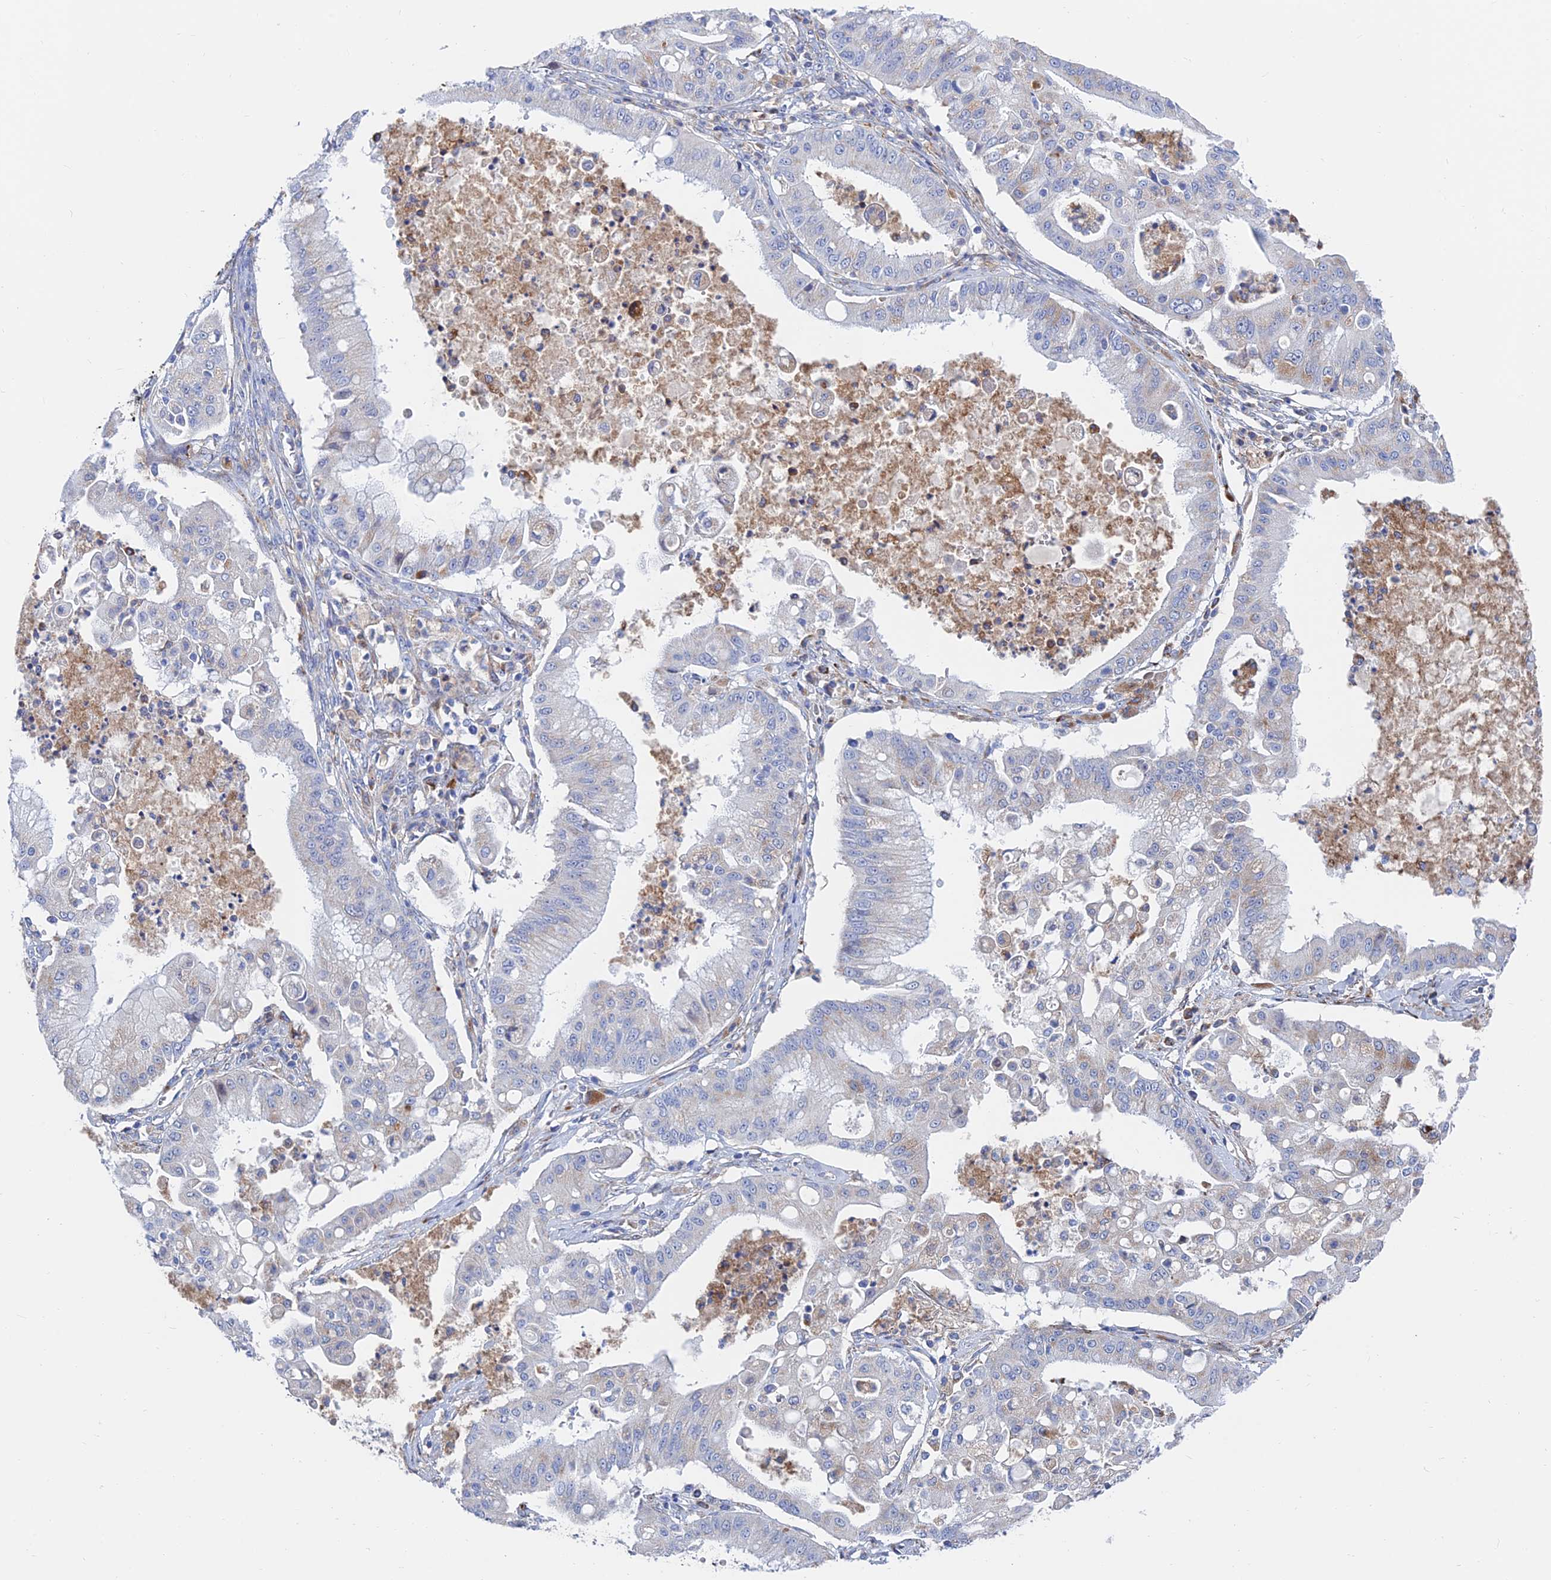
{"staining": {"intensity": "weak", "quantity": "<25%", "location": "cytoplasmic/membranous"}, "tissue": "ovarian cancer", "cell_type": "Tumor cells", "image_type": "cancer", "snomed": [{"axis": "morphology", "description": "Cystadenocarcinoma, mucinous, NOS"}, {"axis": "topography", "description": "Ovary"}], "caption": "Tumor cells show no significant protein expression in ovarian cancer (mucinous cystadenocarcinoma).", "gene": "SPNS1", "patient": {"sex": "female", "age": 70}}